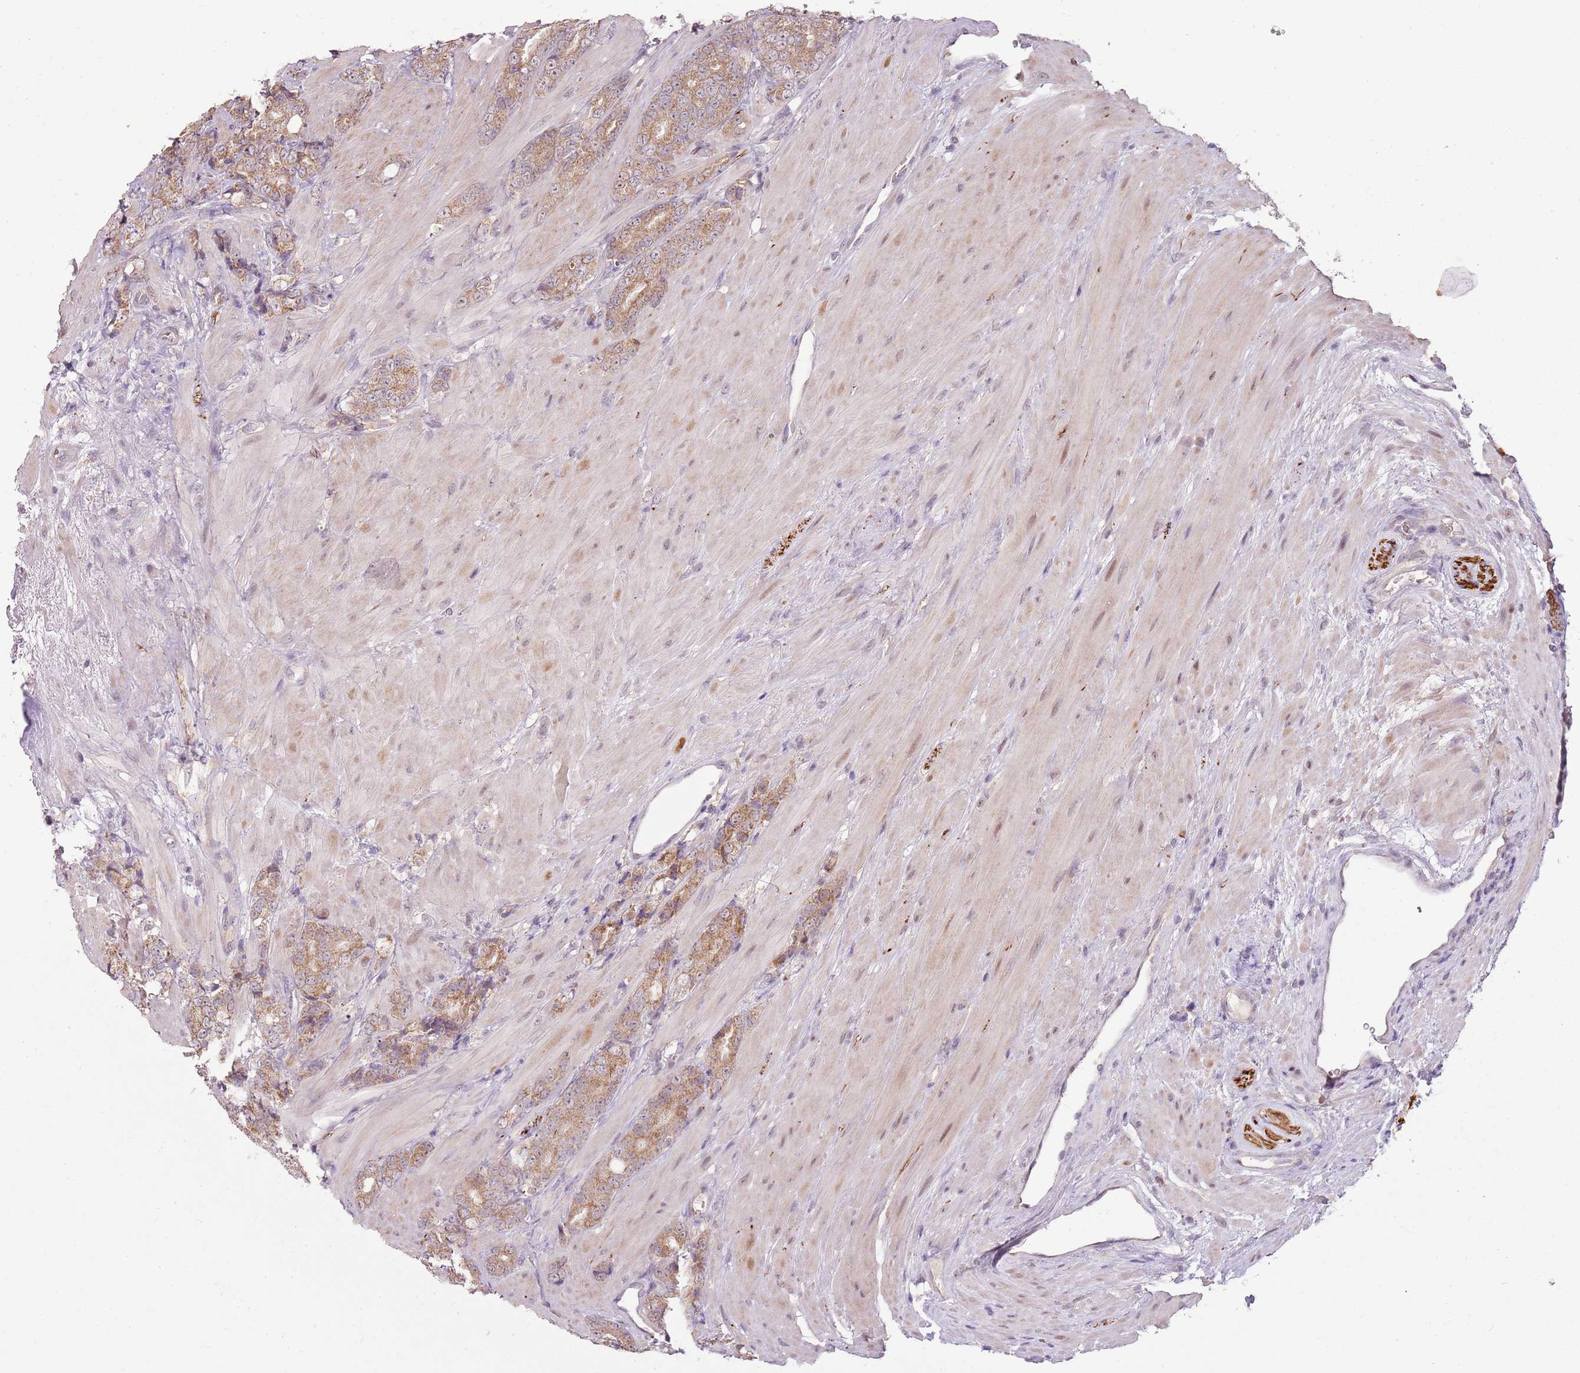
{"staining": {"intensity": "moderate", "quantity": ">75%", "location": "cytoplasmic/membranous"}, "tissue": "prostate cancer", "cell_type": "Tumor cells", "image_type": "cancer", "snomed": [{"axis": "morphology", "description": "Adenocarcinoma, High grade"}, {"axis": "topography", "description": "Prostate"}], "caption": "Immunohistochemical staining of human prostate cancer shows moderate cytoplasmic/membranous protein staining in about >75% of tumor cells. (DAB = brown stain, brightfield microscopy at high magnification).", "gene": "TEKT4", "patient": {"sex": "male", "age": 62}}